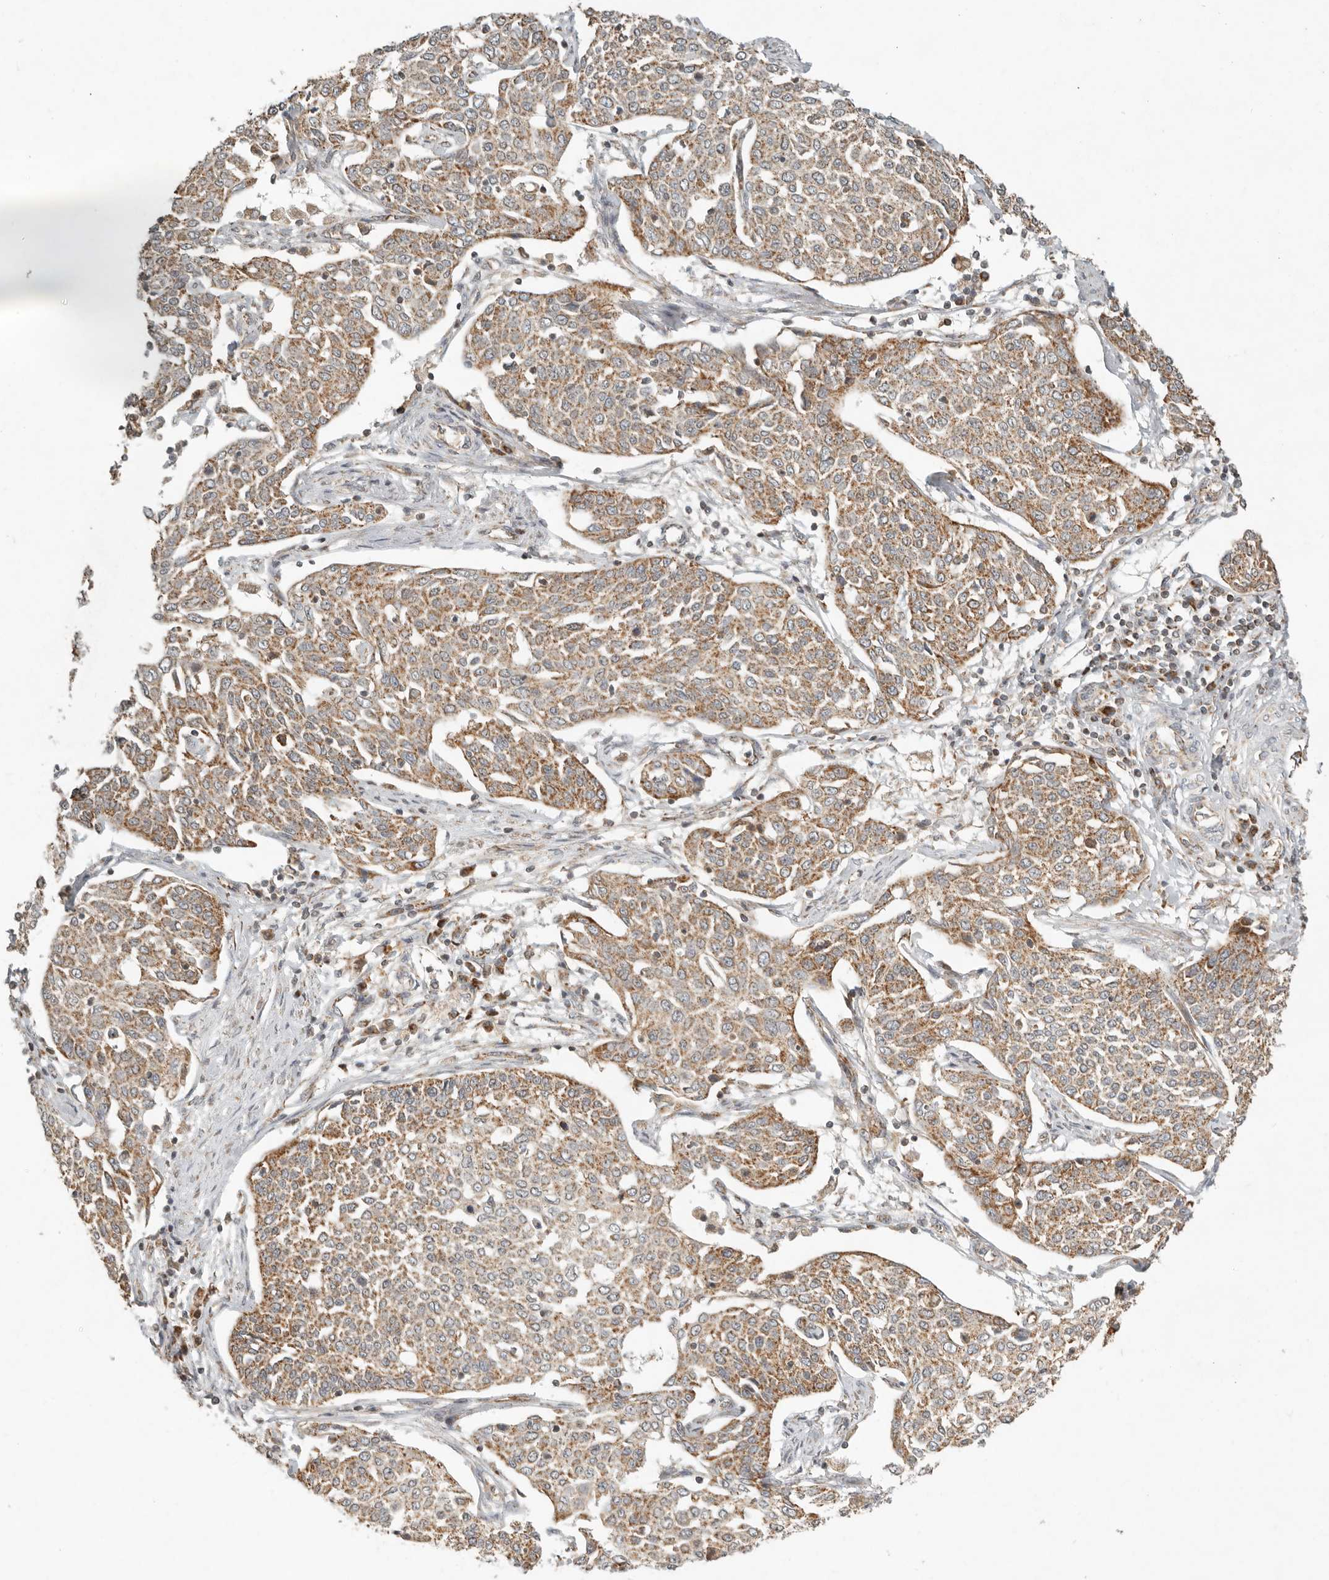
{"staining": {"intensity": "moderate", "quantity": ">75%", "location": "cytoplasmic/membranous"}, "tissue": "cervical cancer", "cell_type": "Tumor cells", "image_type": "cancer", "snomed": [{"axis": "morphology", "description": "Squamous cell carcinoma, NOS"}, {"axis": "topography", "description": "Cervix"}], "caption": "Protein expression by immunohistochemistry exhibits moderate cytoplasmic/membranous positivity in about >75% of tumor cells in squamous cell carcinoma (cervical). (IHC, brightfield microscopy, high magnification).", "gene": "MRPL55", "patient": {"sex": "female", "age": 34}}